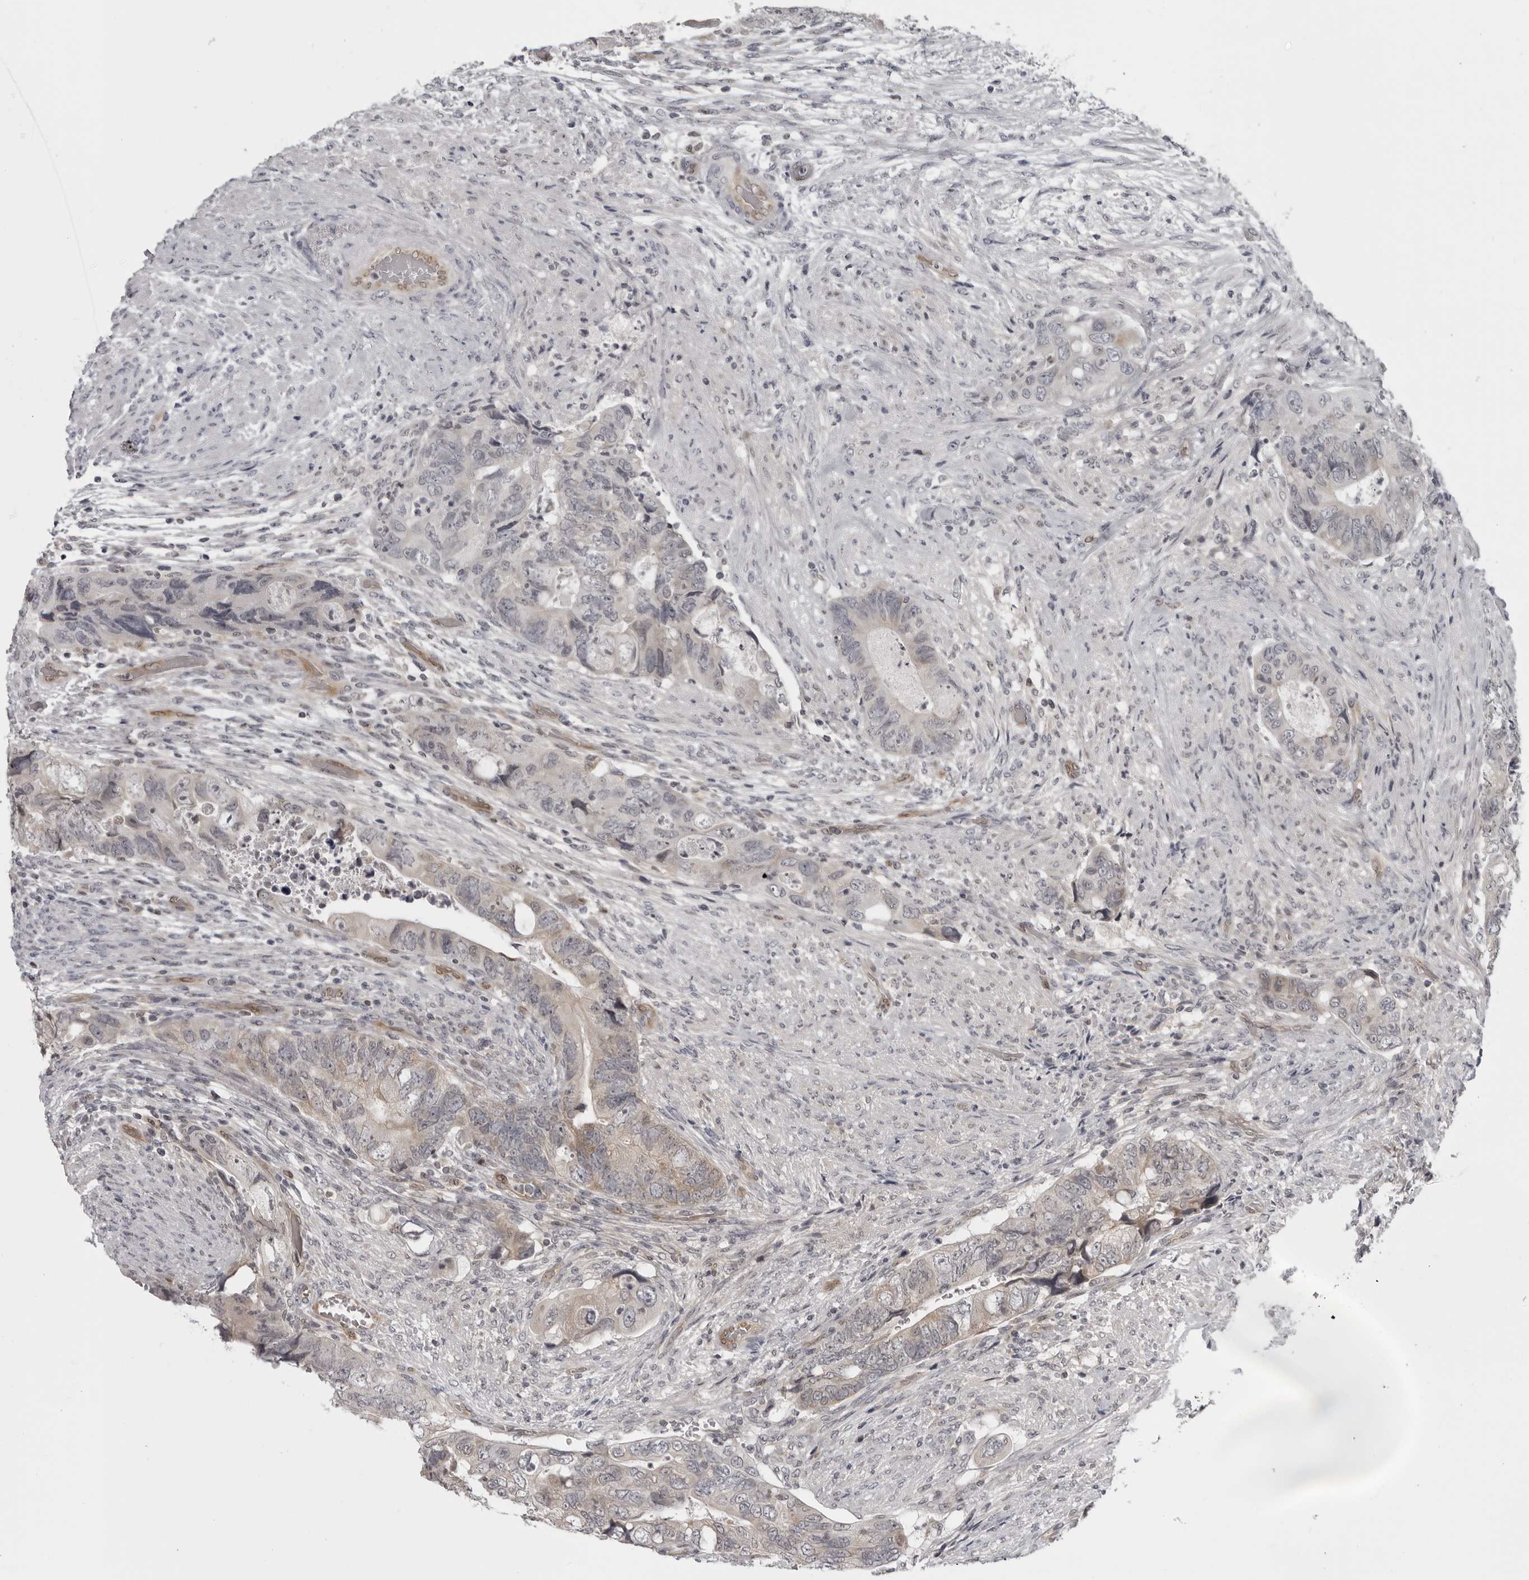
{"staining": {"intensity": "weak", "quantity": "<25%", "location": "cytoplasmic/membranous"}, "tissue": "colorectal cancer", "cell_type": "Tumor cells", "image_type": "cancer", "snomed": [{"axis": "morphology", "description": "Adenocarcinoma, NOS"}, {"axis": "topography", "description": "Rectum"}], "caption": "The immunohistochemistry (IHC) micrograph has no significant expression in tumor cells of adenocarcinoma (colorectal) tissue.", "gene": "MAPK12", "patient": {"sex": "male", "age": 63}}